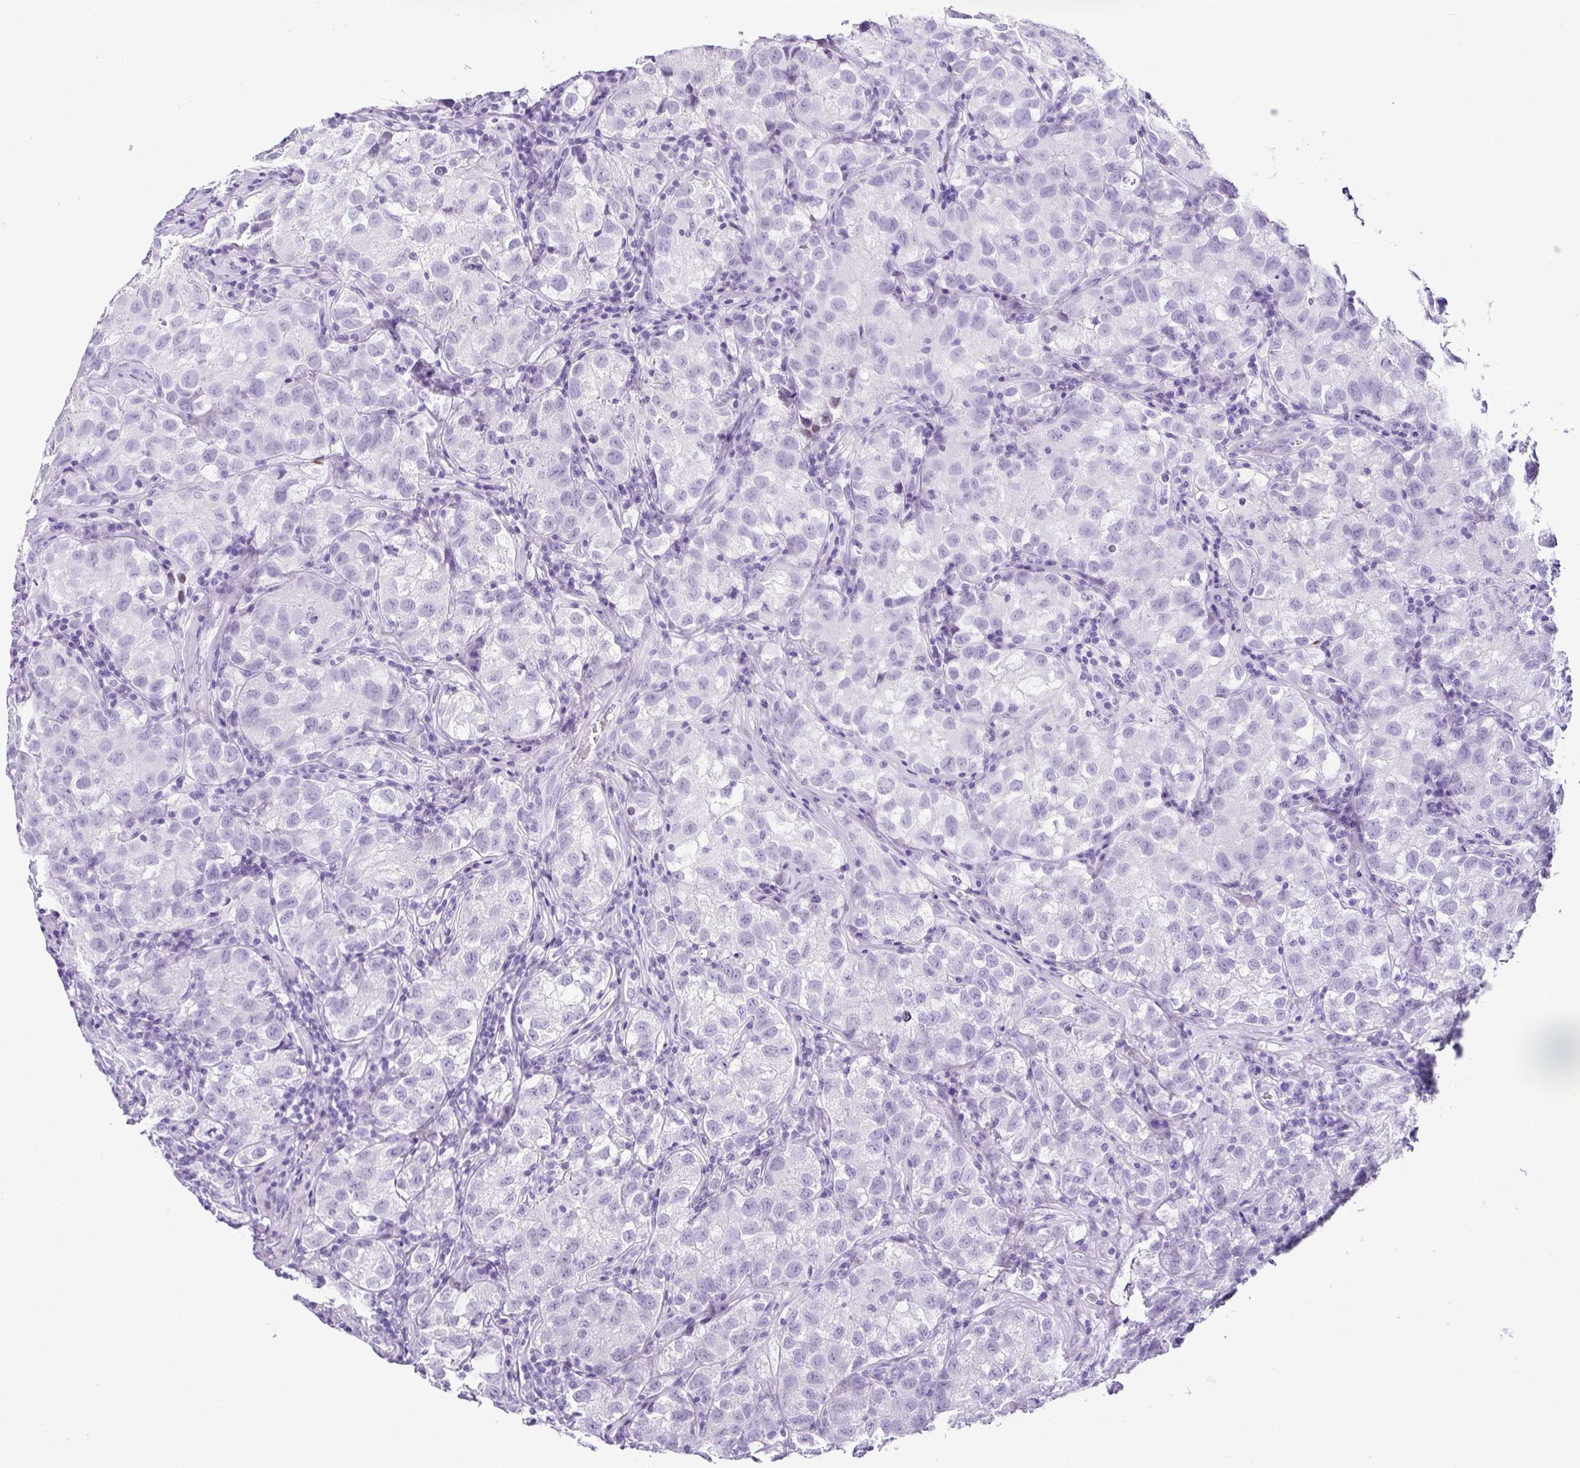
{"staining": {"intensity": "negative", "quantity": "none", "location": "none"}, "tissue": "testis cancer", "cell_type": "Tumor cells", "image_type": "cancer", "snomed": [{"axis": "morphology", "description": "Seminoma, NOS"}, {"axis": "morphology", "description": "Carcinoma, Embryonal, NOS"}, {"axis": "topography", "description": "Testis"}], "caption": "Immunohistochemistry (IHC) photomicrograph of neoplastic tissue: human testis cancer stained with DAB (3,3'-diaminobenzidine) exhibits no significant protein expression in tumor cells.", "gene": "SERPINB3", "patient": {"sex": "male", "age": 43}}